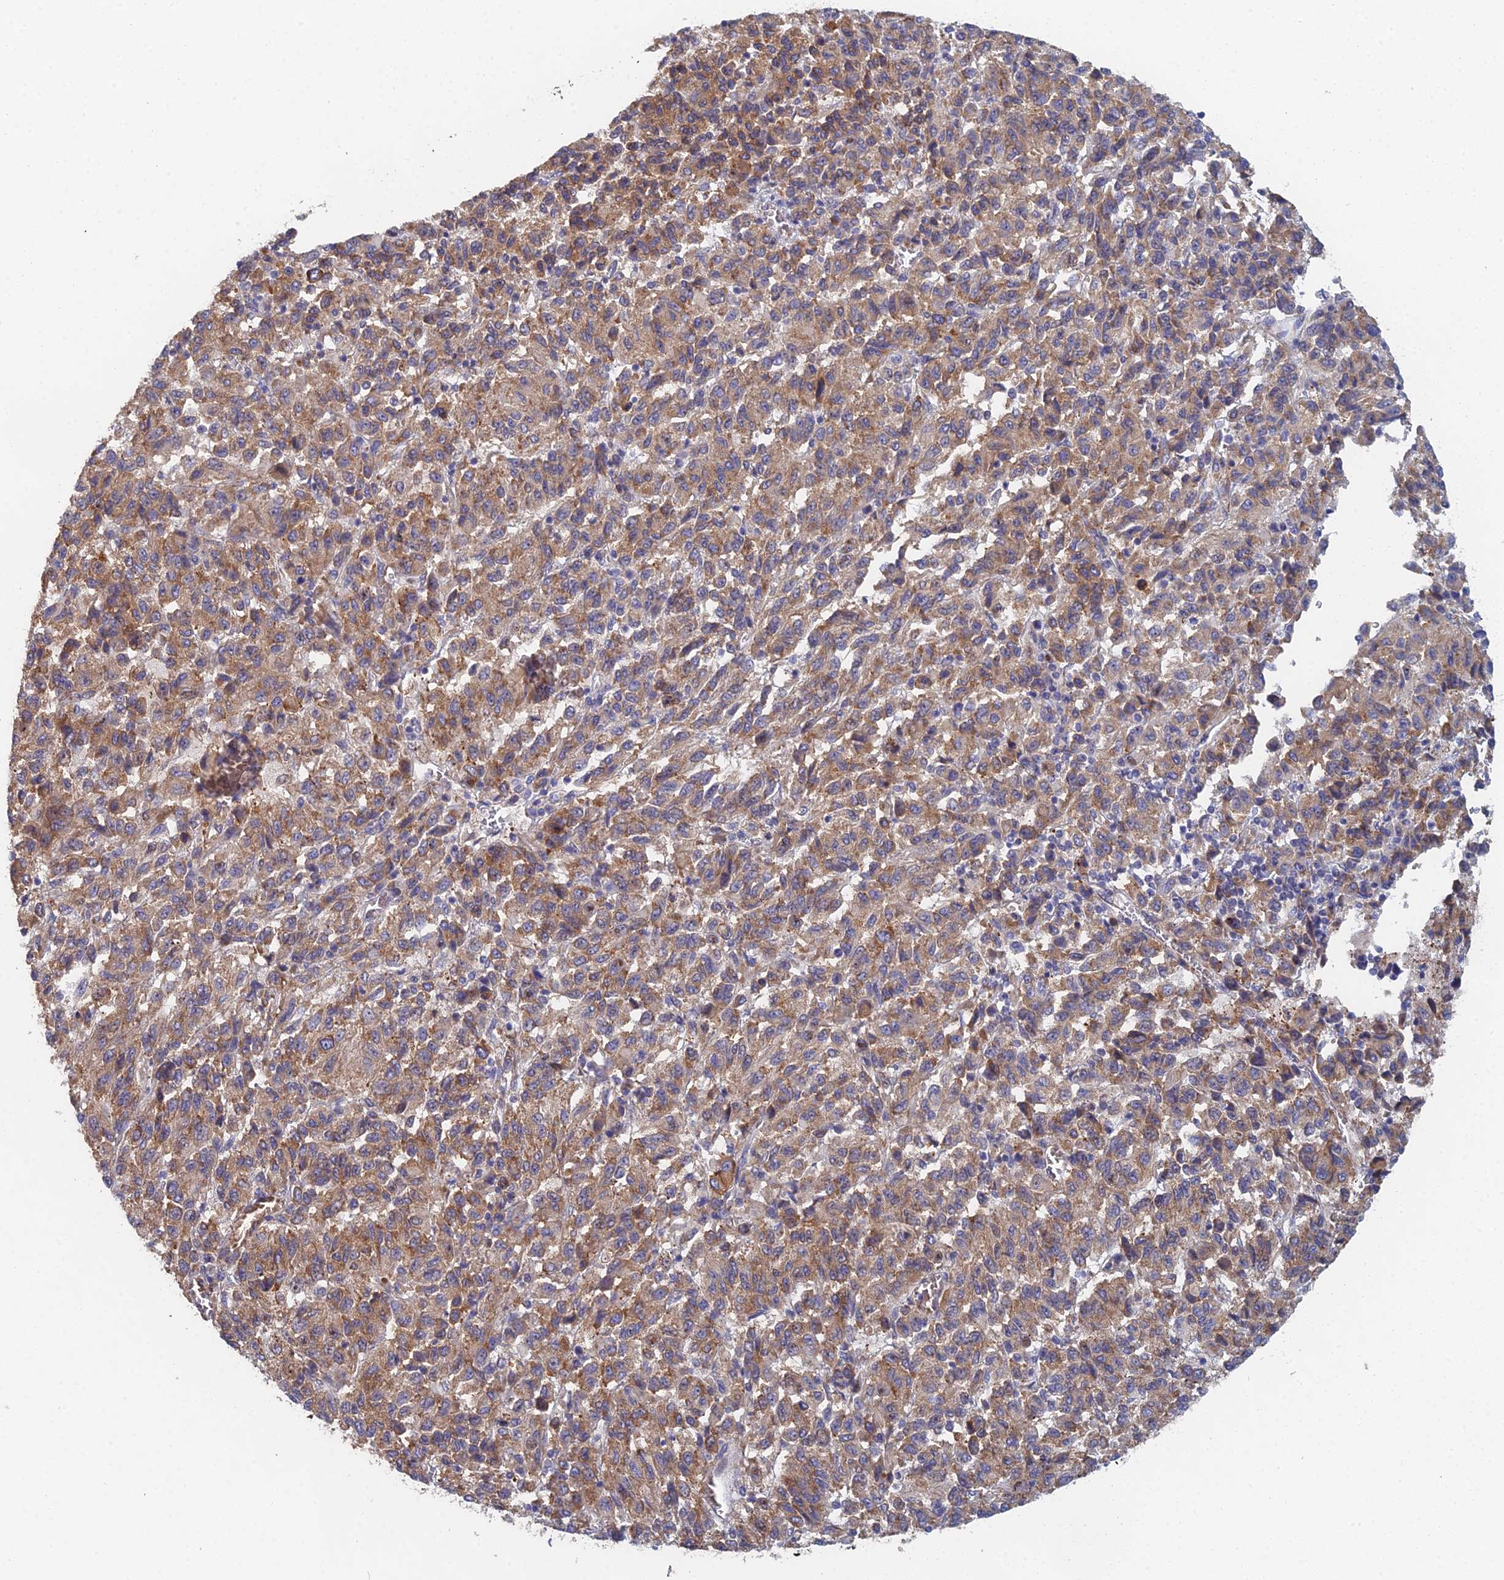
{"staining": {"intensity": "moderate", "quantity": ">75%", "location": "cytoplasmic/membranous"}, "tissue": "melanoma", "cell_type": "Tumor cells", "image_type": "cancer", "snomed": [{"axis": "morphology", "description": "Malignant melanoma, Metastatic site"}, {"axis": "topography", "description": "Lung"}], "caption": "Immunohistochemistry micrograph of human malignant melanoma (metastatic site) stained for a protein (brown), which reveals medium levels of moderate cytoplasmic/membranous expression in about >75% of tumor cells.", "gene": "ELOF1", "patient": {"sex": "male", "age": 64}}